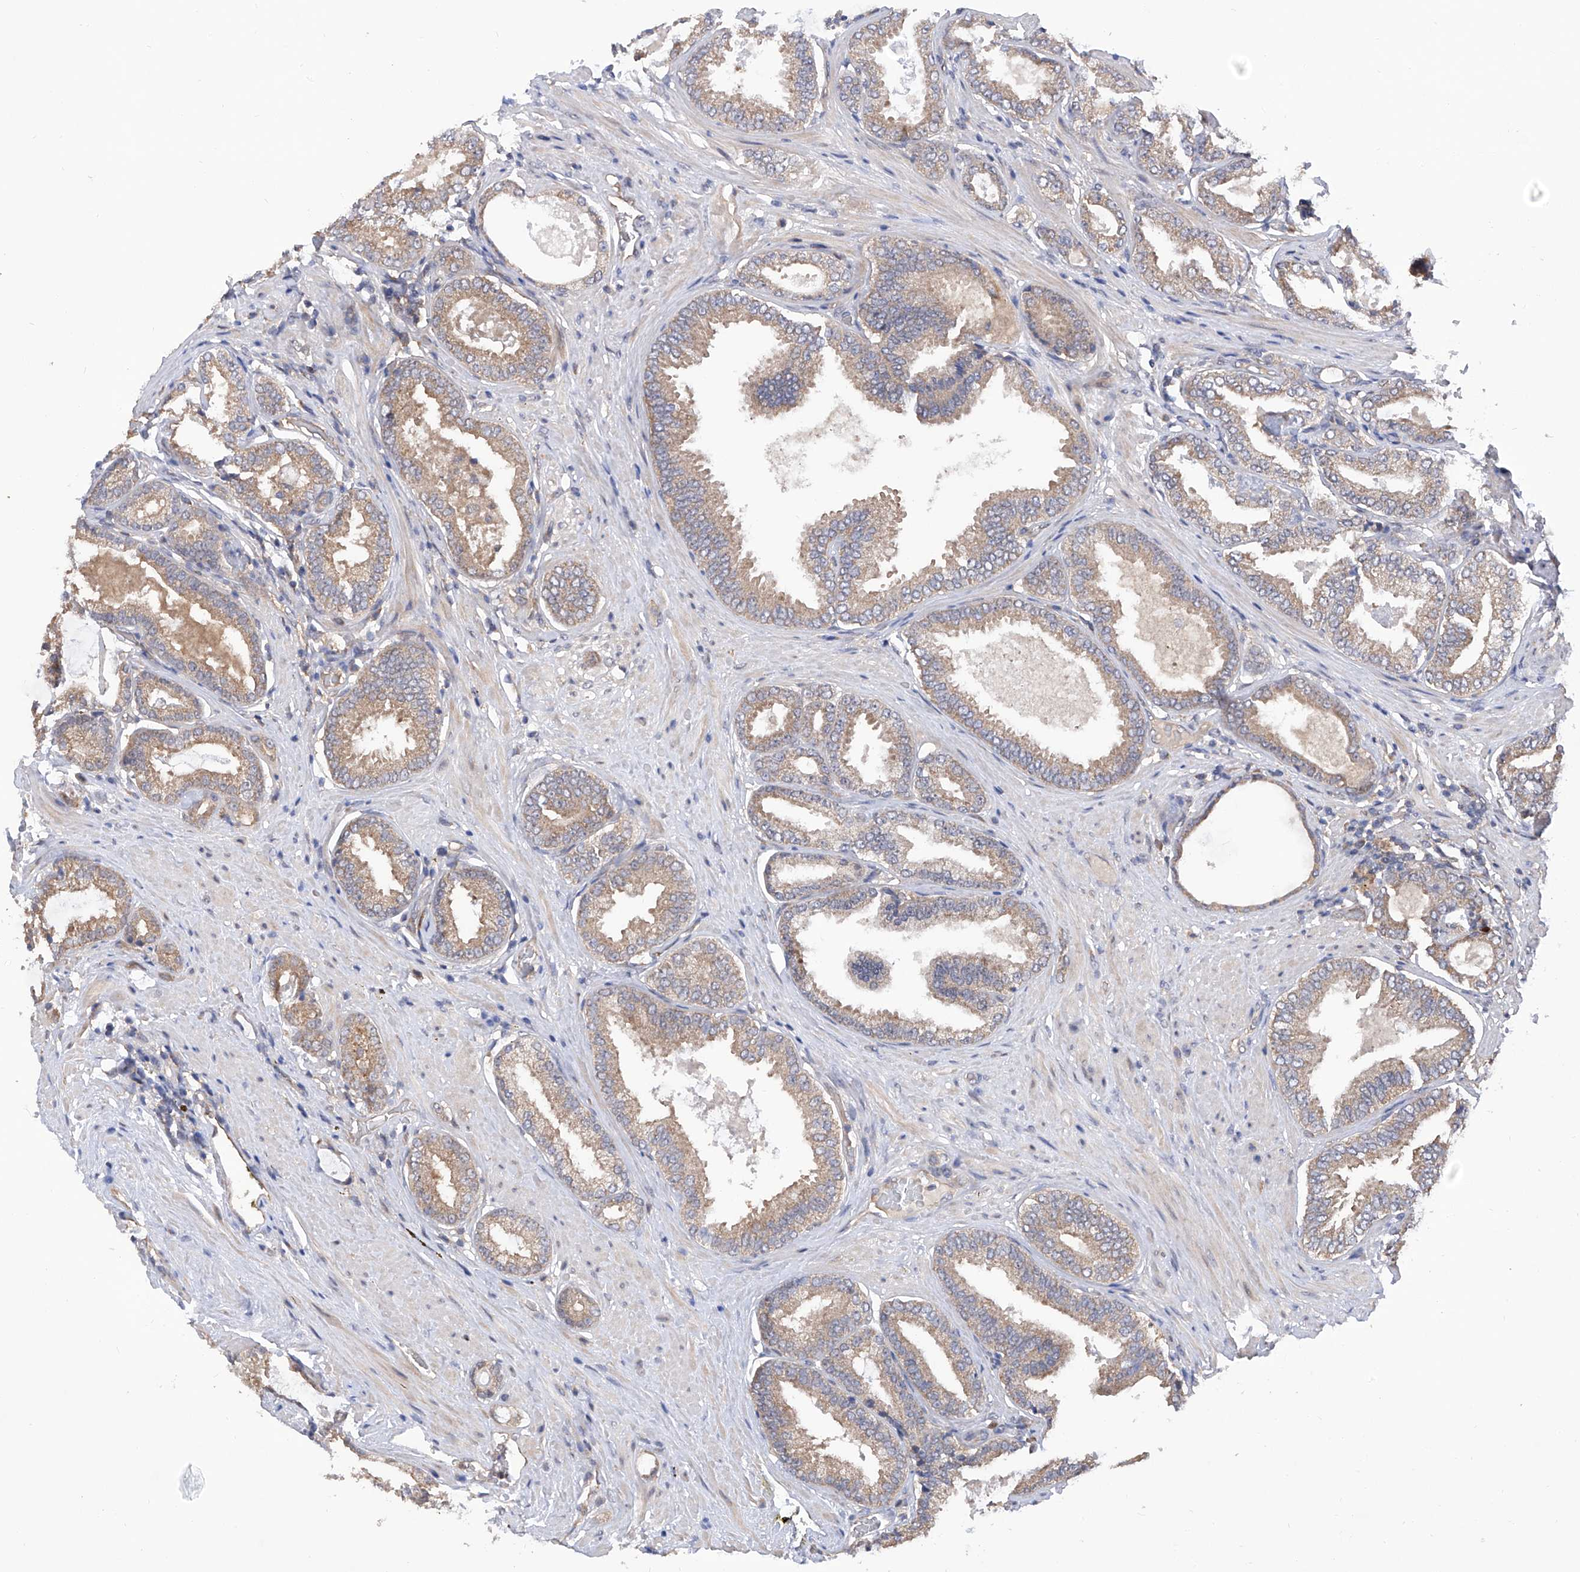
{"staining": {"intensity": "weak", "quantity": ">75%", "location": "cytoplasmic/membranous"}, "tissue": "prostate cancer", "cell_type": "Tumor cells", "image_type": "cancer", "snomed": [{"axis": "morphology", "description": "Adenocarcinoma, Low grade"}, {"axis": "topography", "description": "Prostate"}], "caption": "Human prostate cancer (adenocarcinoma (low-grade)) stained with a brown dye exhibits weak cytoplasmic/membranous positive staining in approximately >75% of tumor cells.", "gene": "USP45", "patient": {"sex": "male", "age": 71}}